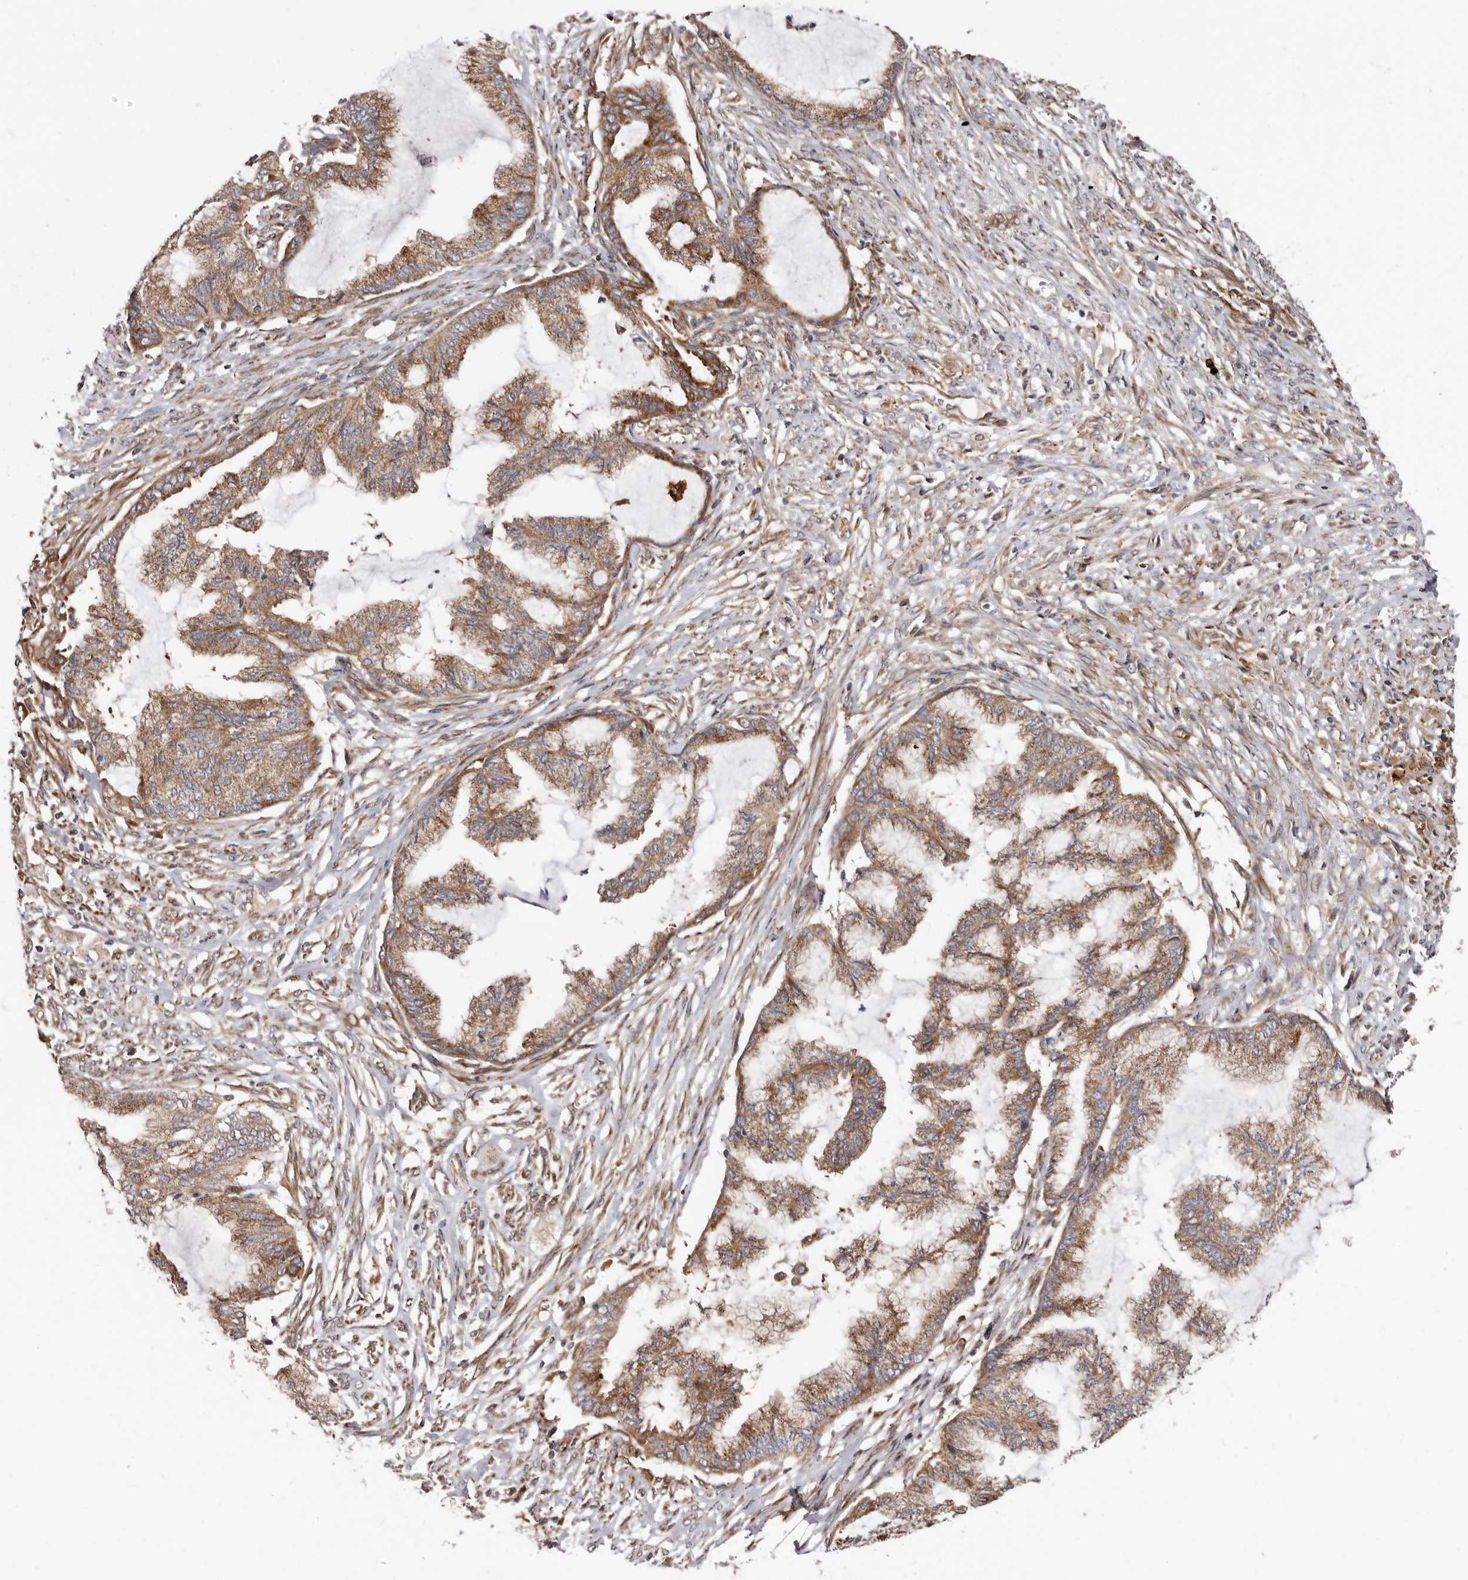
{"staining": {"intensity": "moderate", "quantity": ">75%", "location": "cytoplasmic/membranous"}, "tissue": "endometrial cancer", "cell_type": "Tumor cells", "image_type": "cancer", "snomed": [{"axis": "morphology", "description": "Adenocarcinoma, NOS"}, {"axis": "topography", "description": "Endometrium"}], "caption": "Moderate cytoplasmic/membranous expression for a protein is appreciated in about >75% of tumor cells of endometrial adenocarcinoma using IHC.", "gene": "COQ8B", "patient": {"sex": "female", "age": 86}}